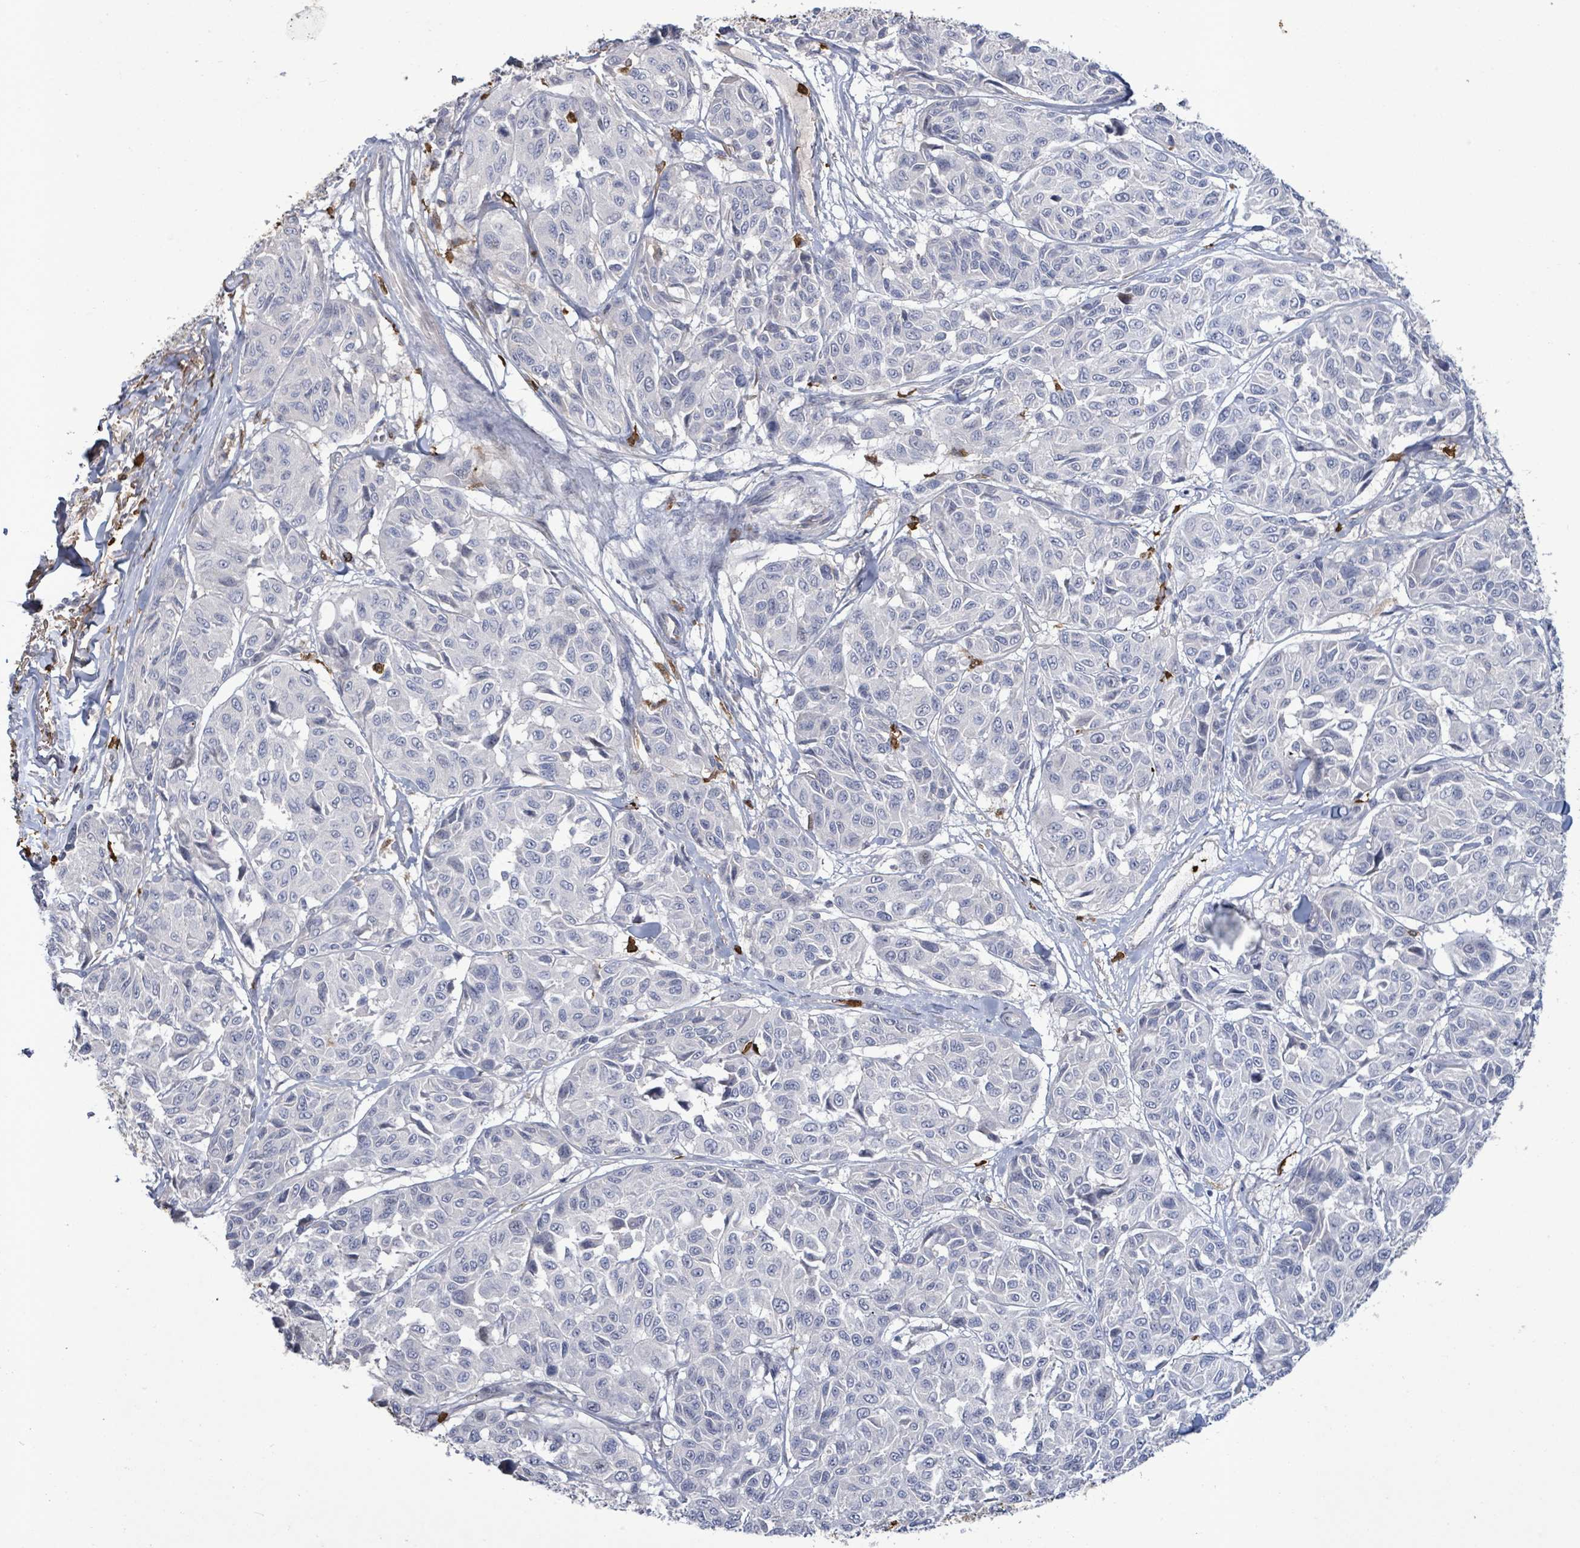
{"staining": {"intensity": "negative", "quantity": "none", "location": "none"}, "tissue": "melanoma", "cell_type": "Tumor cells", "image_type": "cancer", "snomed": [{"axis": "morphology", "description": "Malignant melanoma, NOS"}, {"axis": "topography", "description": "Skin"}], "caption": "This is an immunohistochemistry micrograph of melanoma. There is no positivity in tumor cells.", "gene": "FAM210A", "patient": {"sex": "female", "age": 66}}